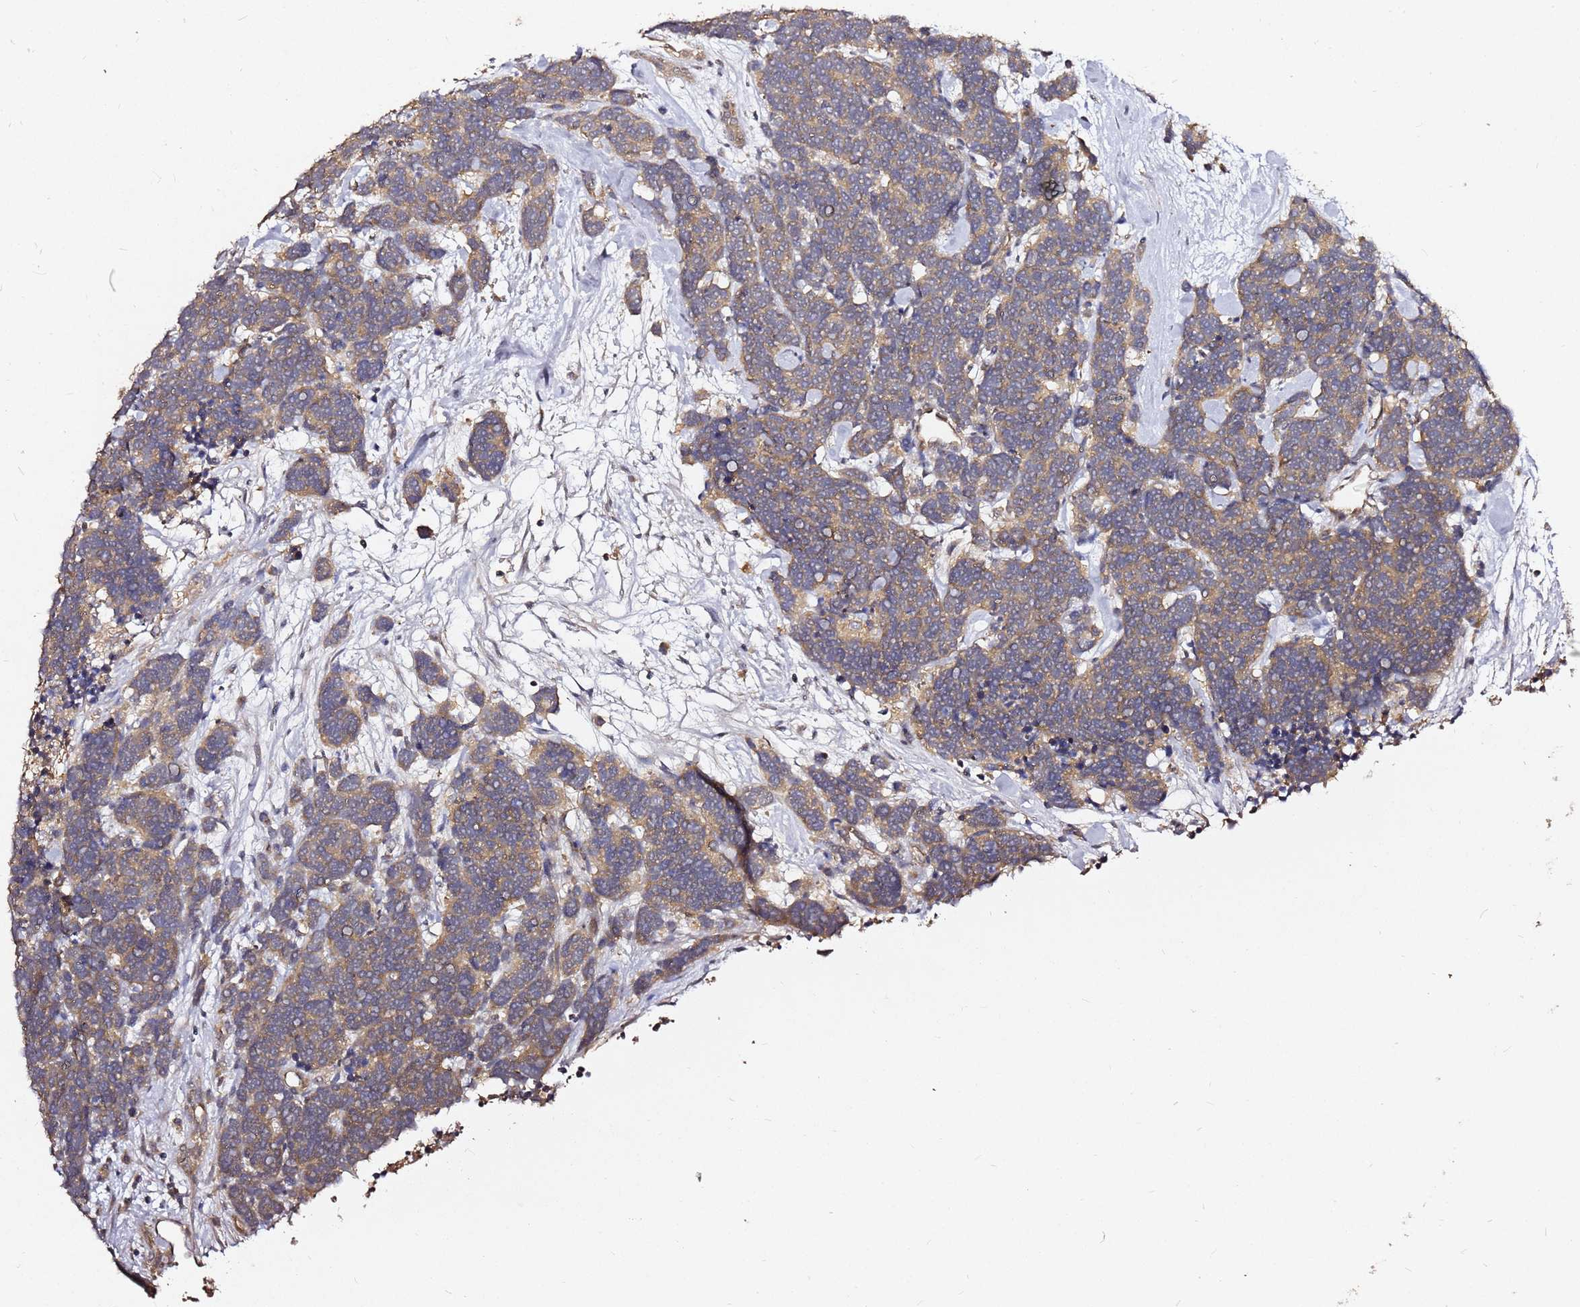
{"staining": {"intensity": "weak", "quantity": ">75%", "location": "cytoplasmic/membranous"}, "tissue": "carcinoid", "cell_type": "Tumor cells", "image_type": "cancer", "snomed": [{"axis": "morphology", "description": "Carcinoma, NOS"}, {"axis": "morphology", "description": "Carcinoid, malignant, NOS"}, {"axis": "topography", "description": "Urinary bladder"}], "caption": "Human malignant carcinoid stained with a protein marker demonstrates weak staining in tumor cells.", "gene": "C6orf136", "patient": {"sex": "male", "age": 57}}